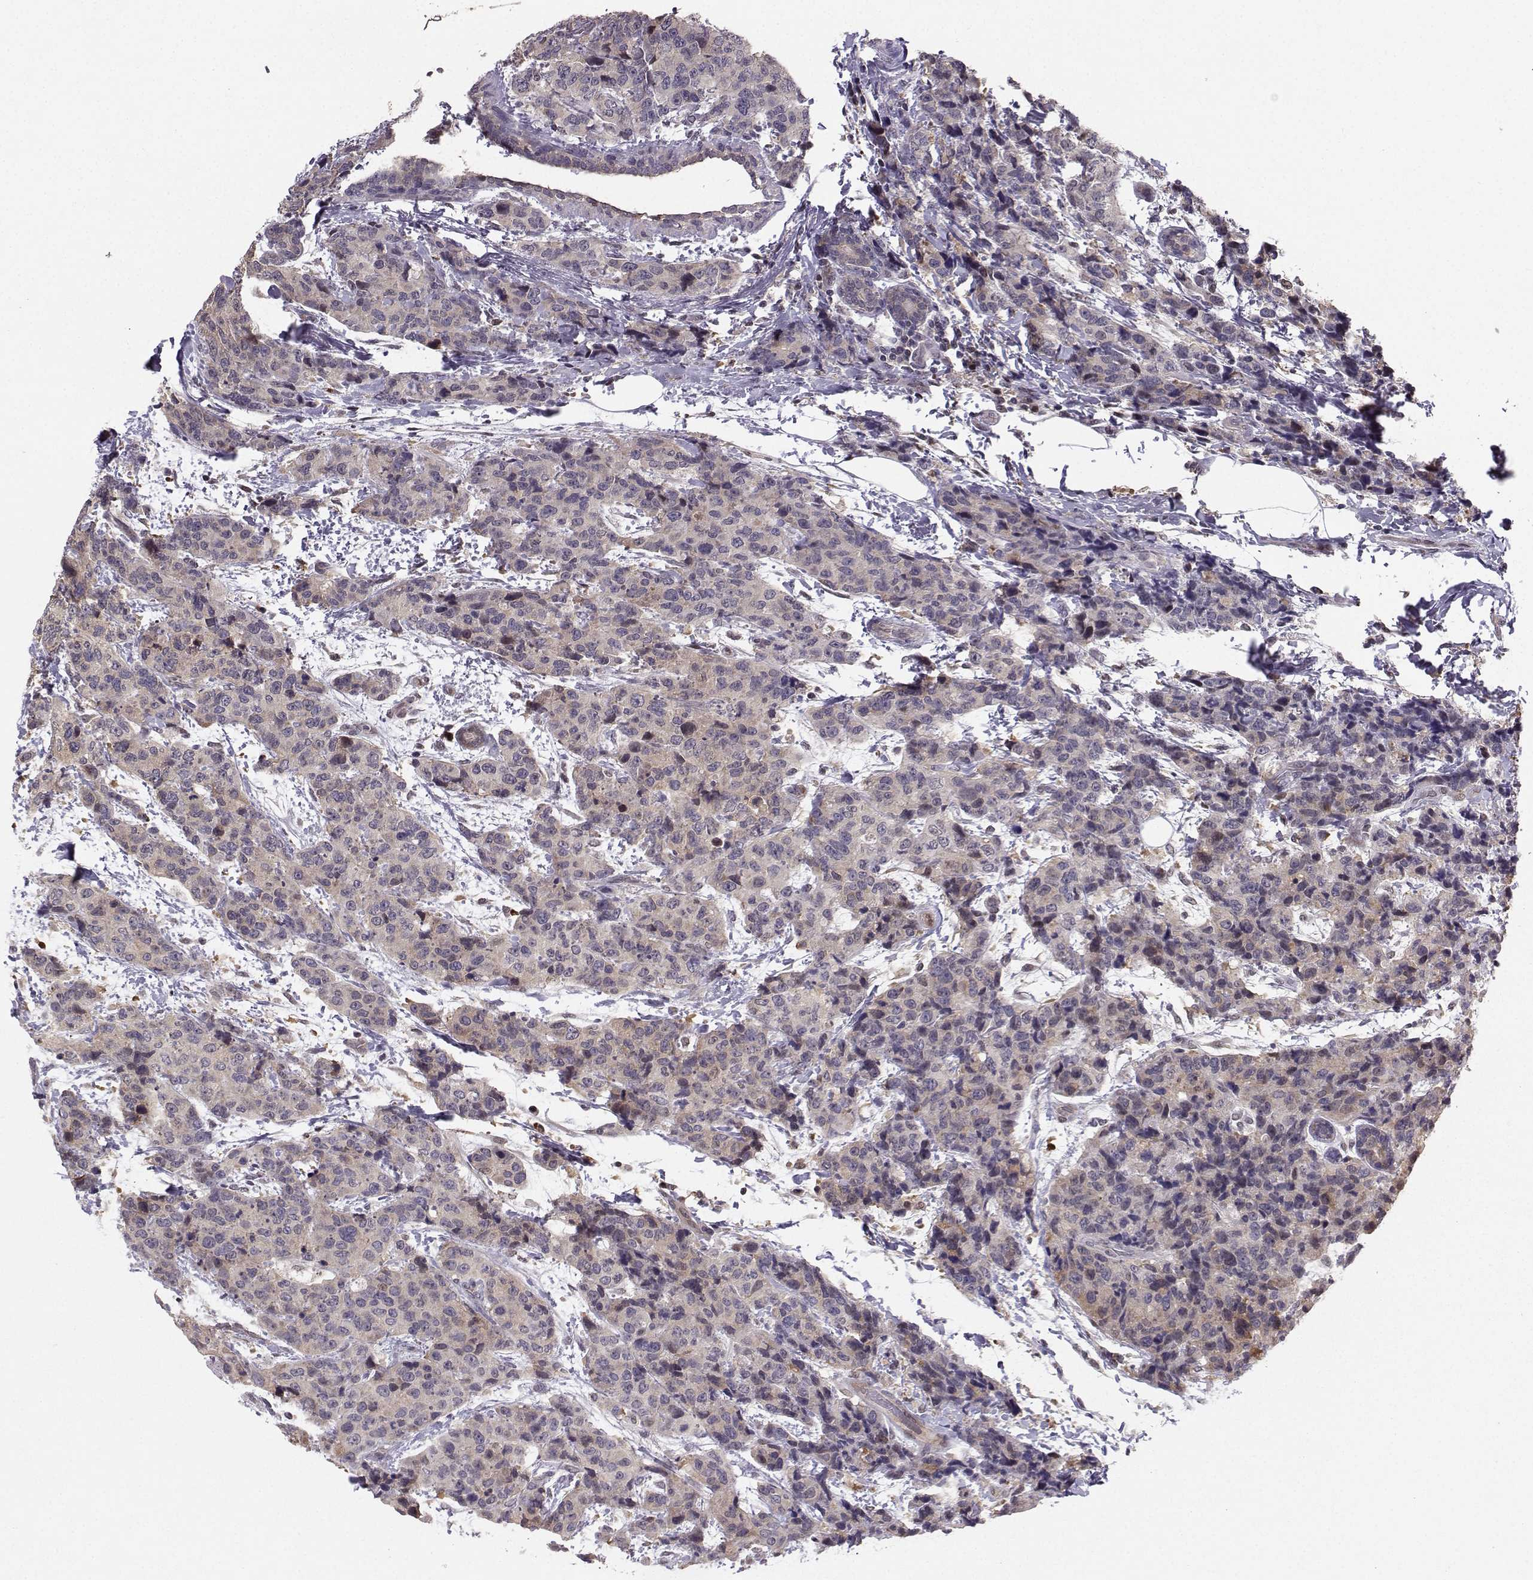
{"staining": {"intensity": "weak", "quantity": "25%-75%", "location": "cytoplasmic/membranous"}, "tissue": "breast cancer", "cell_type": "Tumor cells", "image_type": "cancer", "snomed": [{"axis": "morphology", "description": "Lobular carcinoma"}, {"axis": "topography", "description": "Breast"}], "caption": "Lobular carcinoma (breast) stained with a brown dye reveals weak cytoplasmic/membranous positive positivity in approximately 25%-75% of tumor cells.", "gene": "PKP2", "patient": {"sex": "female", "age": 59}}